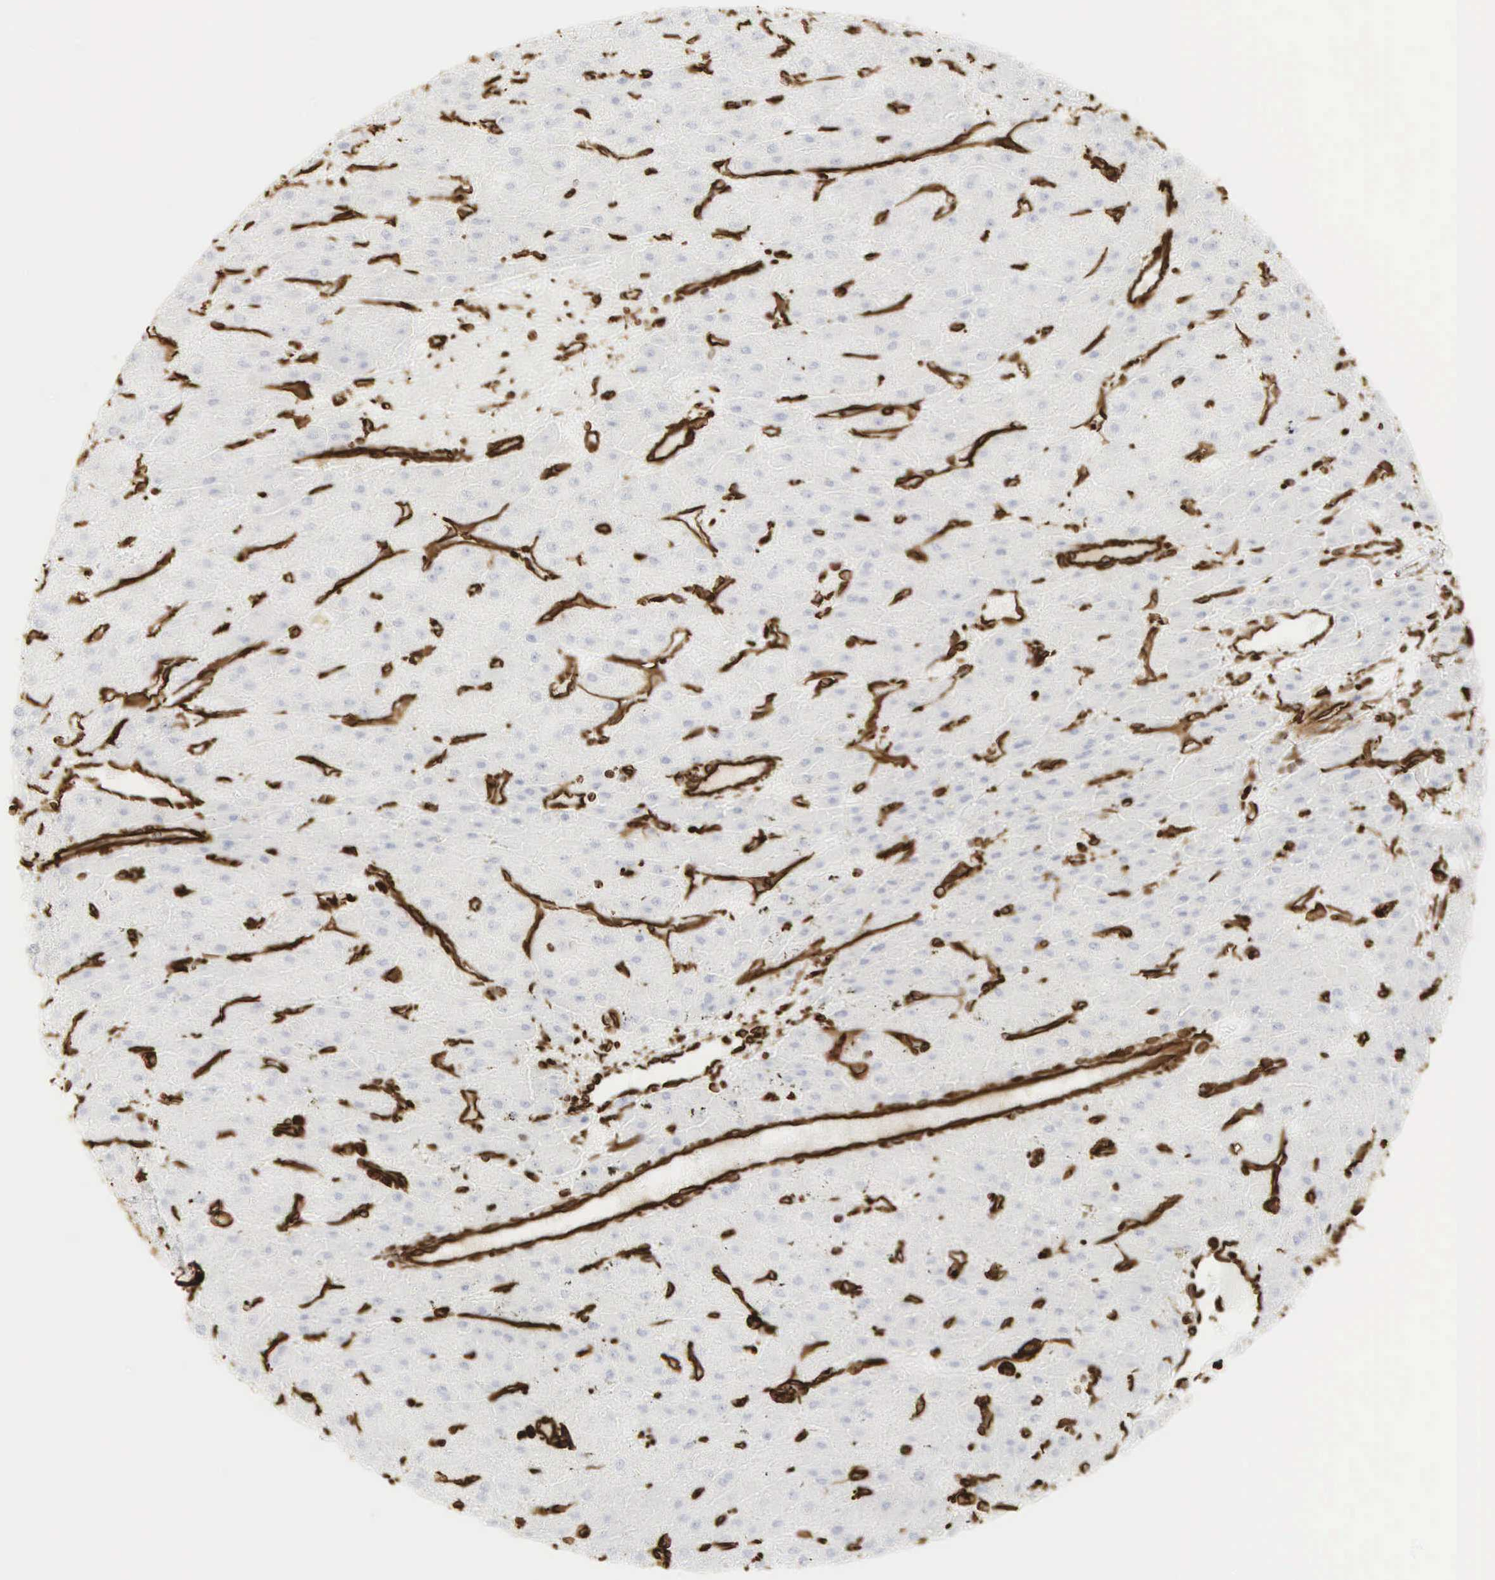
{"staining": {"intensity": "strong", "quantity": "<25%", "location": "cytoplasmic/membranous"}, "tissue": "liver cancer", "cell_type": "Tumor cells", "image_type": "cancer", "snomed": [{"axis": "morphology", "description": "Carcinoma, Hepatocellular, NOS"}, {"axis": "topography", "description": "Liver"}], "caption": "Liver cancer tissue shows strong cytoplasmic/membranous staining in about <25% of tumor cells Using DAB (brown) and hematoxylin (blue) stains, captured at high magnification using brightfield microscopy.", "gene": "VIM", "patient": {"sex": "female", "age": 52}}